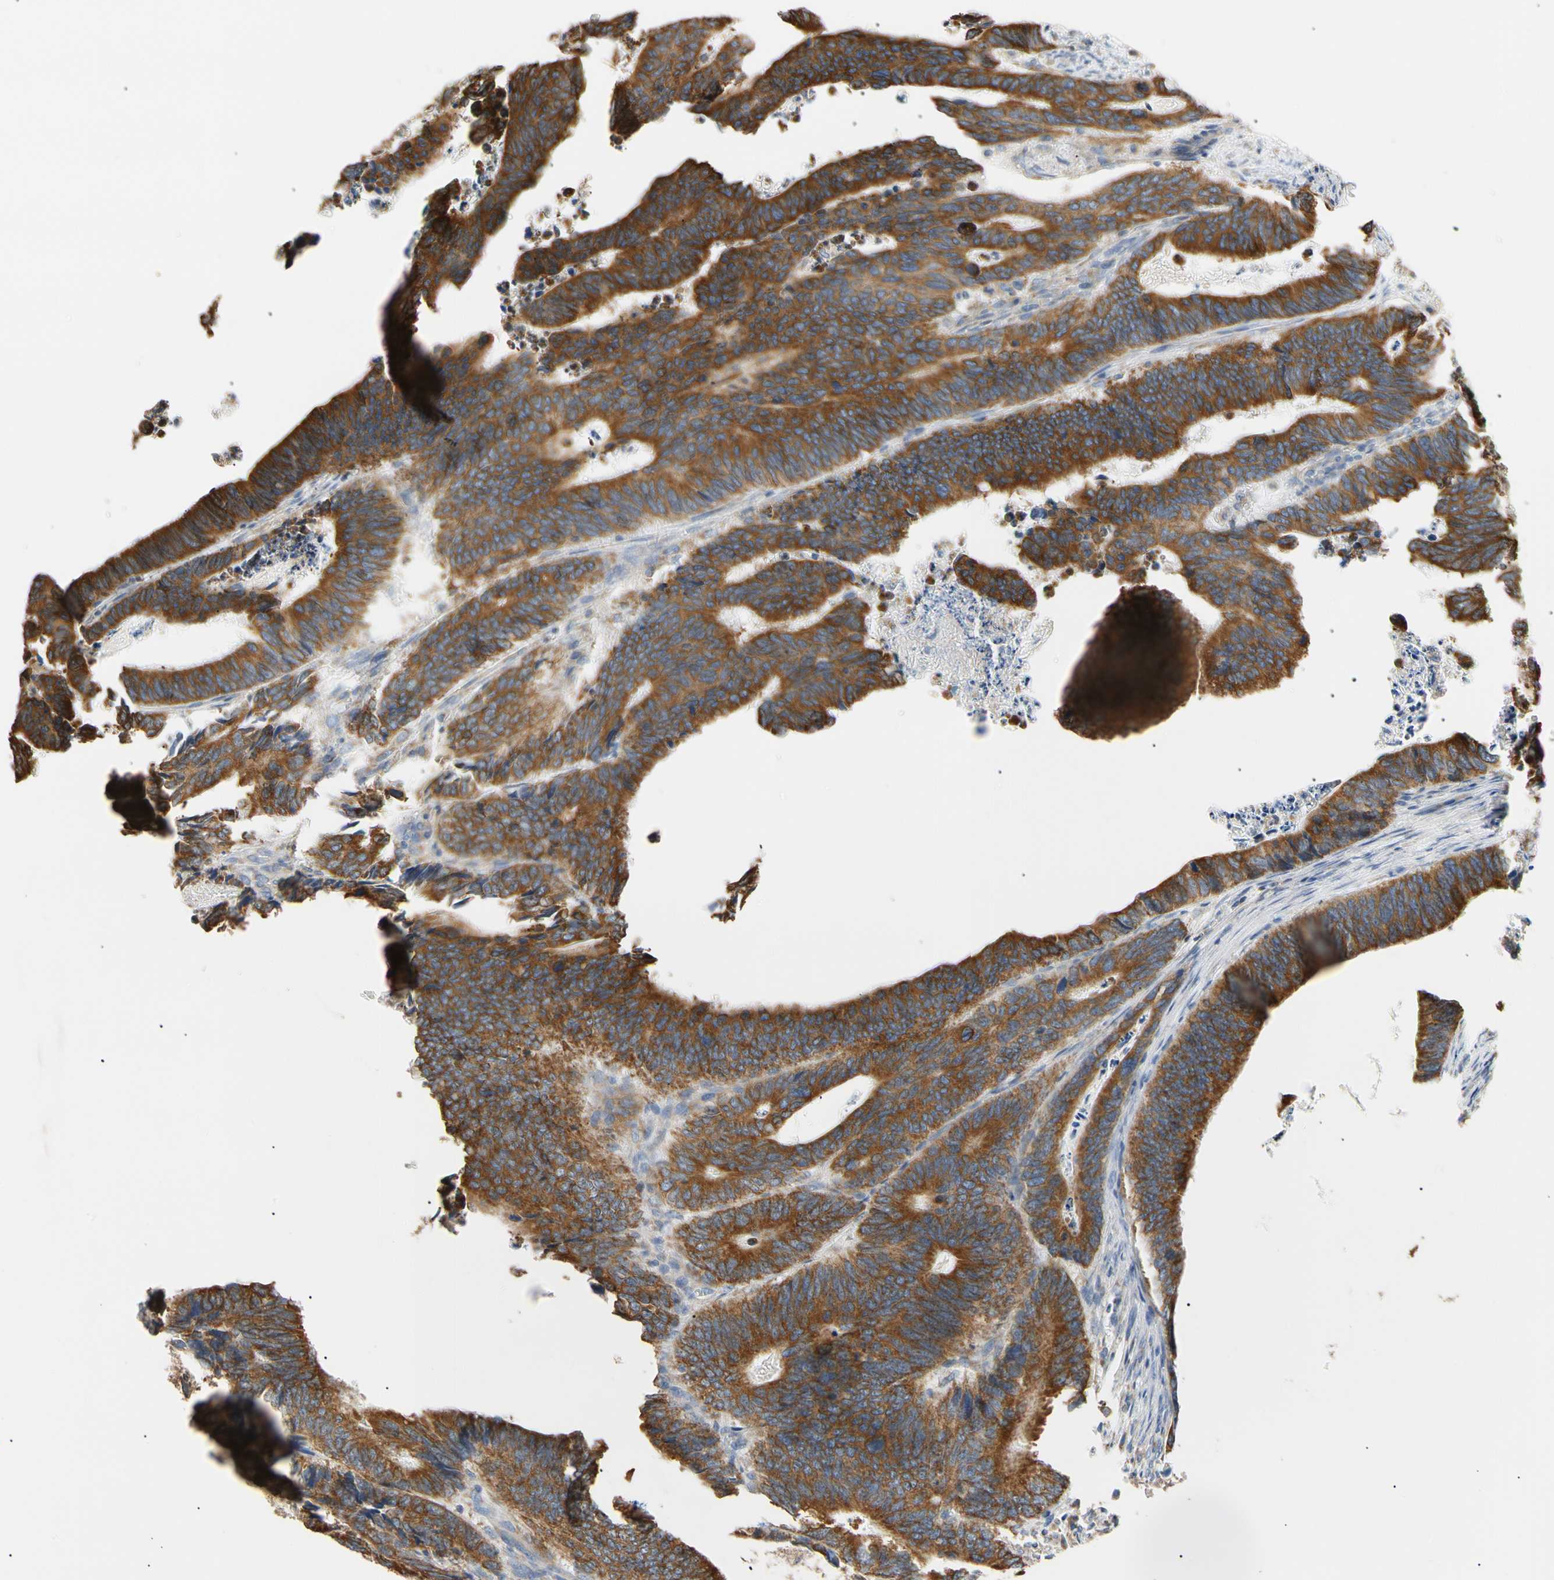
{"staining": {"intensity": "strong", "quantity": ">75%", "location": "cytoplasmic/membranous"}, "tissue": "colorectal cancer", "cell_type": "Tumor cells", "image_type": "cancer", "snomed": [{"axis": "morphology", "description": "Adenocarcinoma, NOS"}, {"axis": "topography", "description": "Colon"}], "caption": "Immunohistochemical staining of colorectal cancer (adenocarcinoma) reveals high levels of strong cytoplasmic/membranous protein positivity in approximately >75% of tumor cells.", "gene": "PLGRKT", "patient": {"sex": "male", "age": 72}}